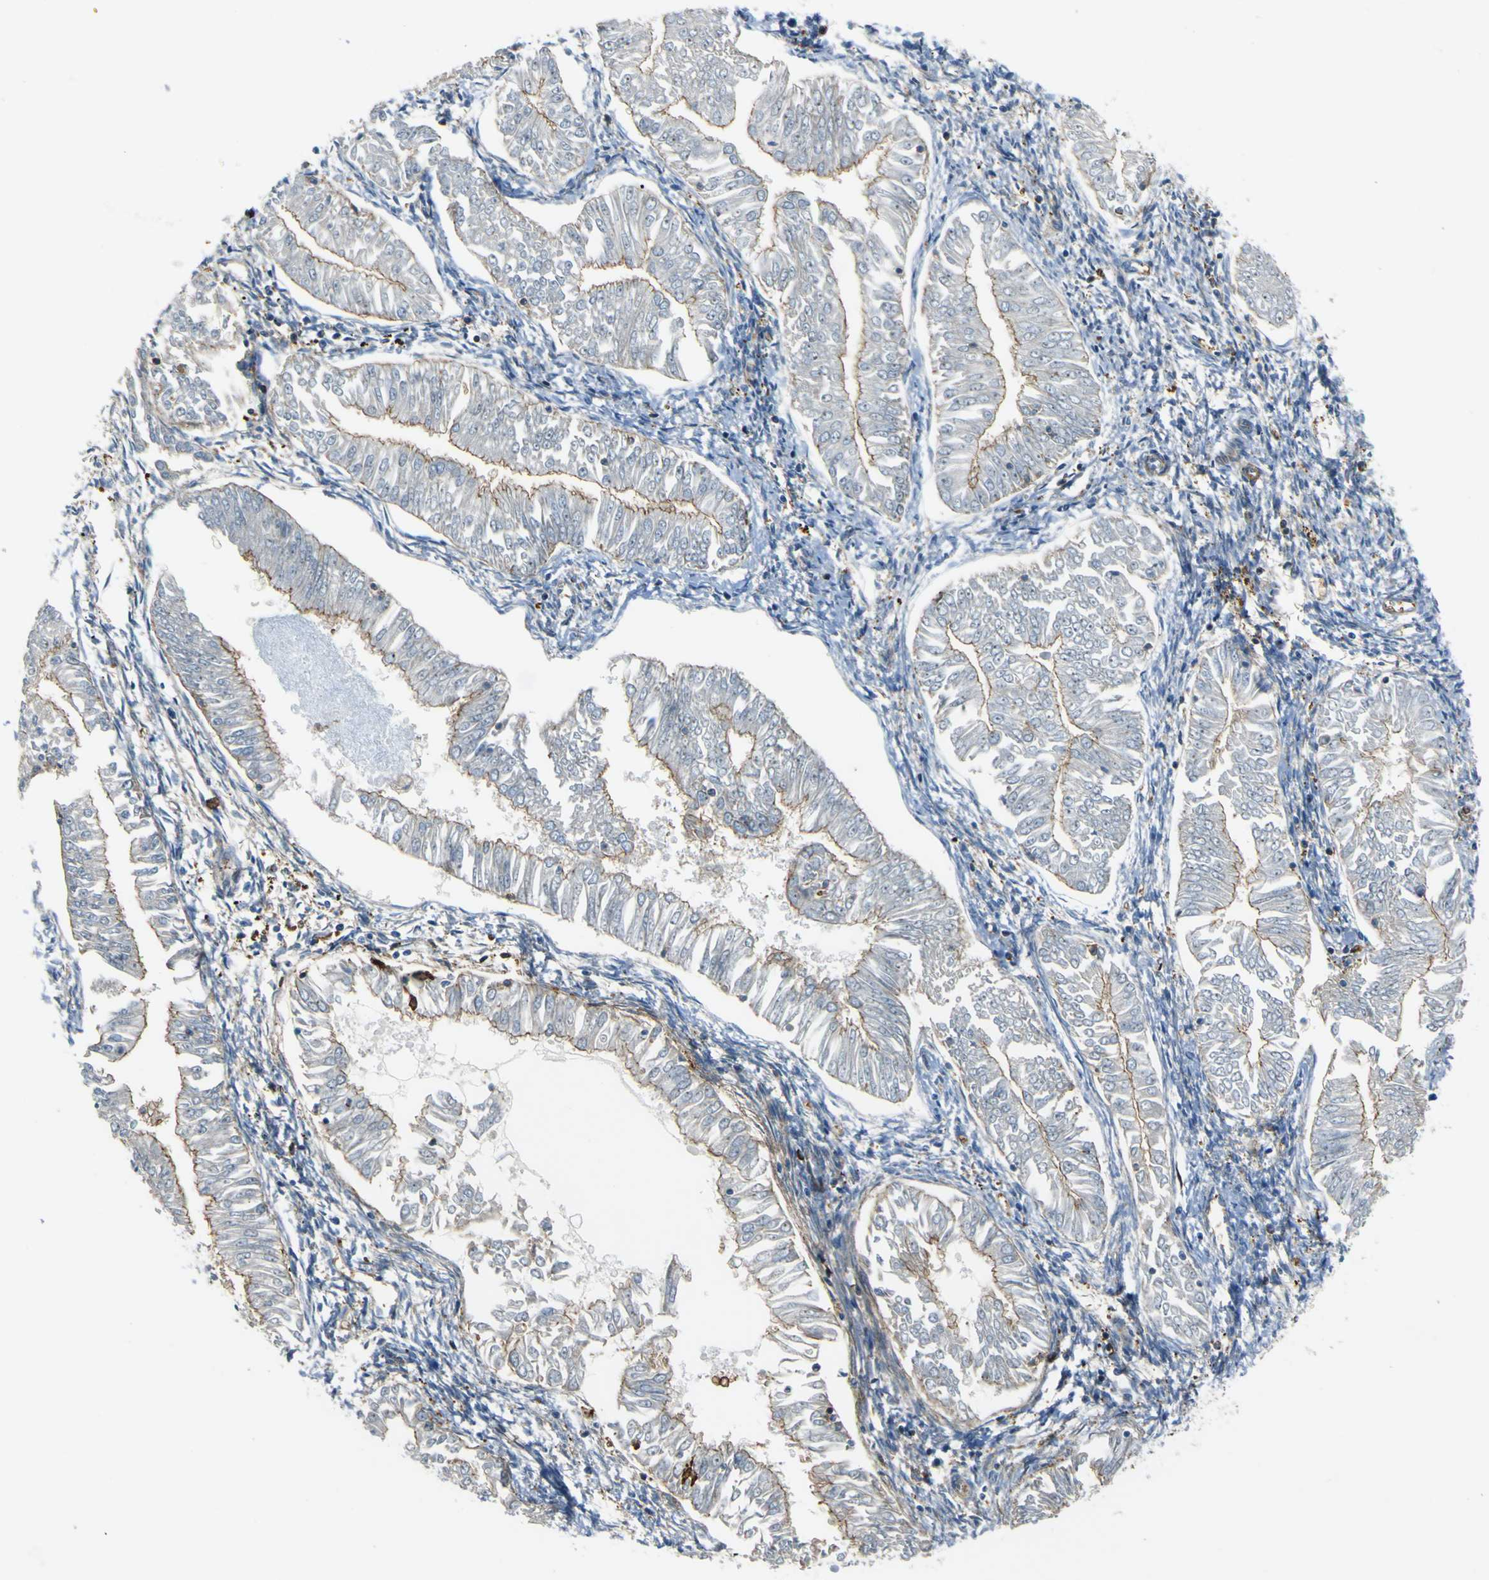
{"staining": {"intensity": "moderate", "quantity": ">75%", "location": "cytoplasmic/membranous"}, "tissue": "endometrial cancer", "cell_type": "Tumor cells", "image_type": "cancer", "snomed": [{"axis": "morphology", "description": "Adenocarcinoma, NOS"}, {"axis": "topography", "description": "Endometrium"}], "caption": "DAB (3,3'-diaminobenzidine) immunohistochemical staining of endometrial cancer (adenocarcinoma) shows moderate cytoplasmic/membranous protein staining in about >75% of tumor cells.", "gene": "PCDHB5", "patient": {"sex": "female", "age": 53}}